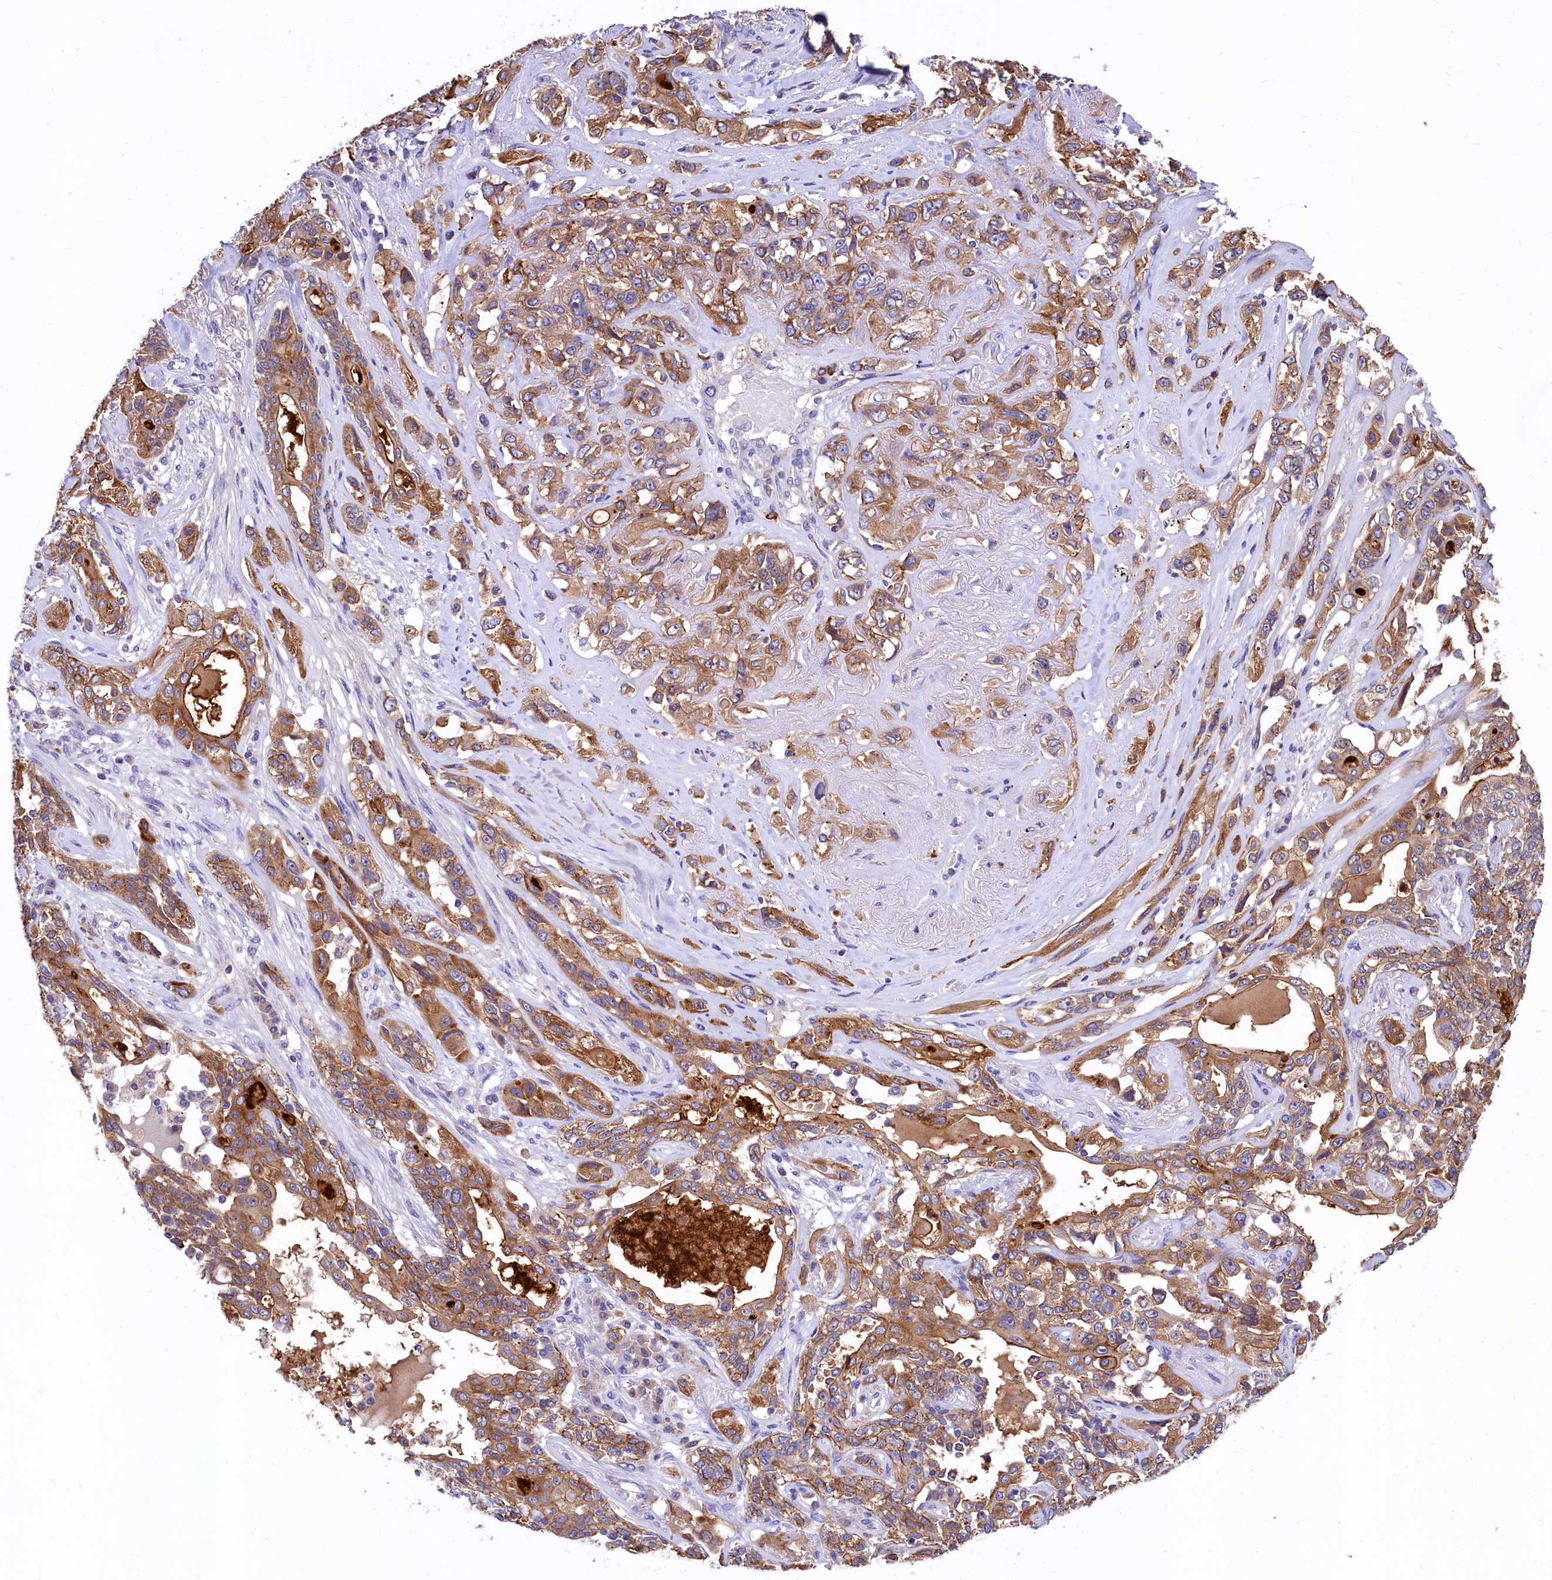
{"staining": {"intensity": "moderate", "quantity": ">75%", "location": "cytoplasmic/membranous"}, "tissue": "lung cancer", "cell_type": "Tumor cells", "image_type": "cancer", "snomed": [{"axis": "morphology", "description": "Squamous cell carcinoma, NOS"}, {"axis": "topography", "description": "Lung"}], "caption": "IHC staining of squamous cell carcinoma (lung), which shows medium levels of moderate cytoplasmic/membranous staining in approximately >75% of tumor cells indicating moderate cytoplasmic/membranous protein staining. The staining was performed using DAB (3,3'-diaminobenzidine) (brown) for protein detection and nuclei were counterstained in hematoxylin (blue).", "gene": "EPS8L2", "patient": {"sex": "female", "age": 70}}